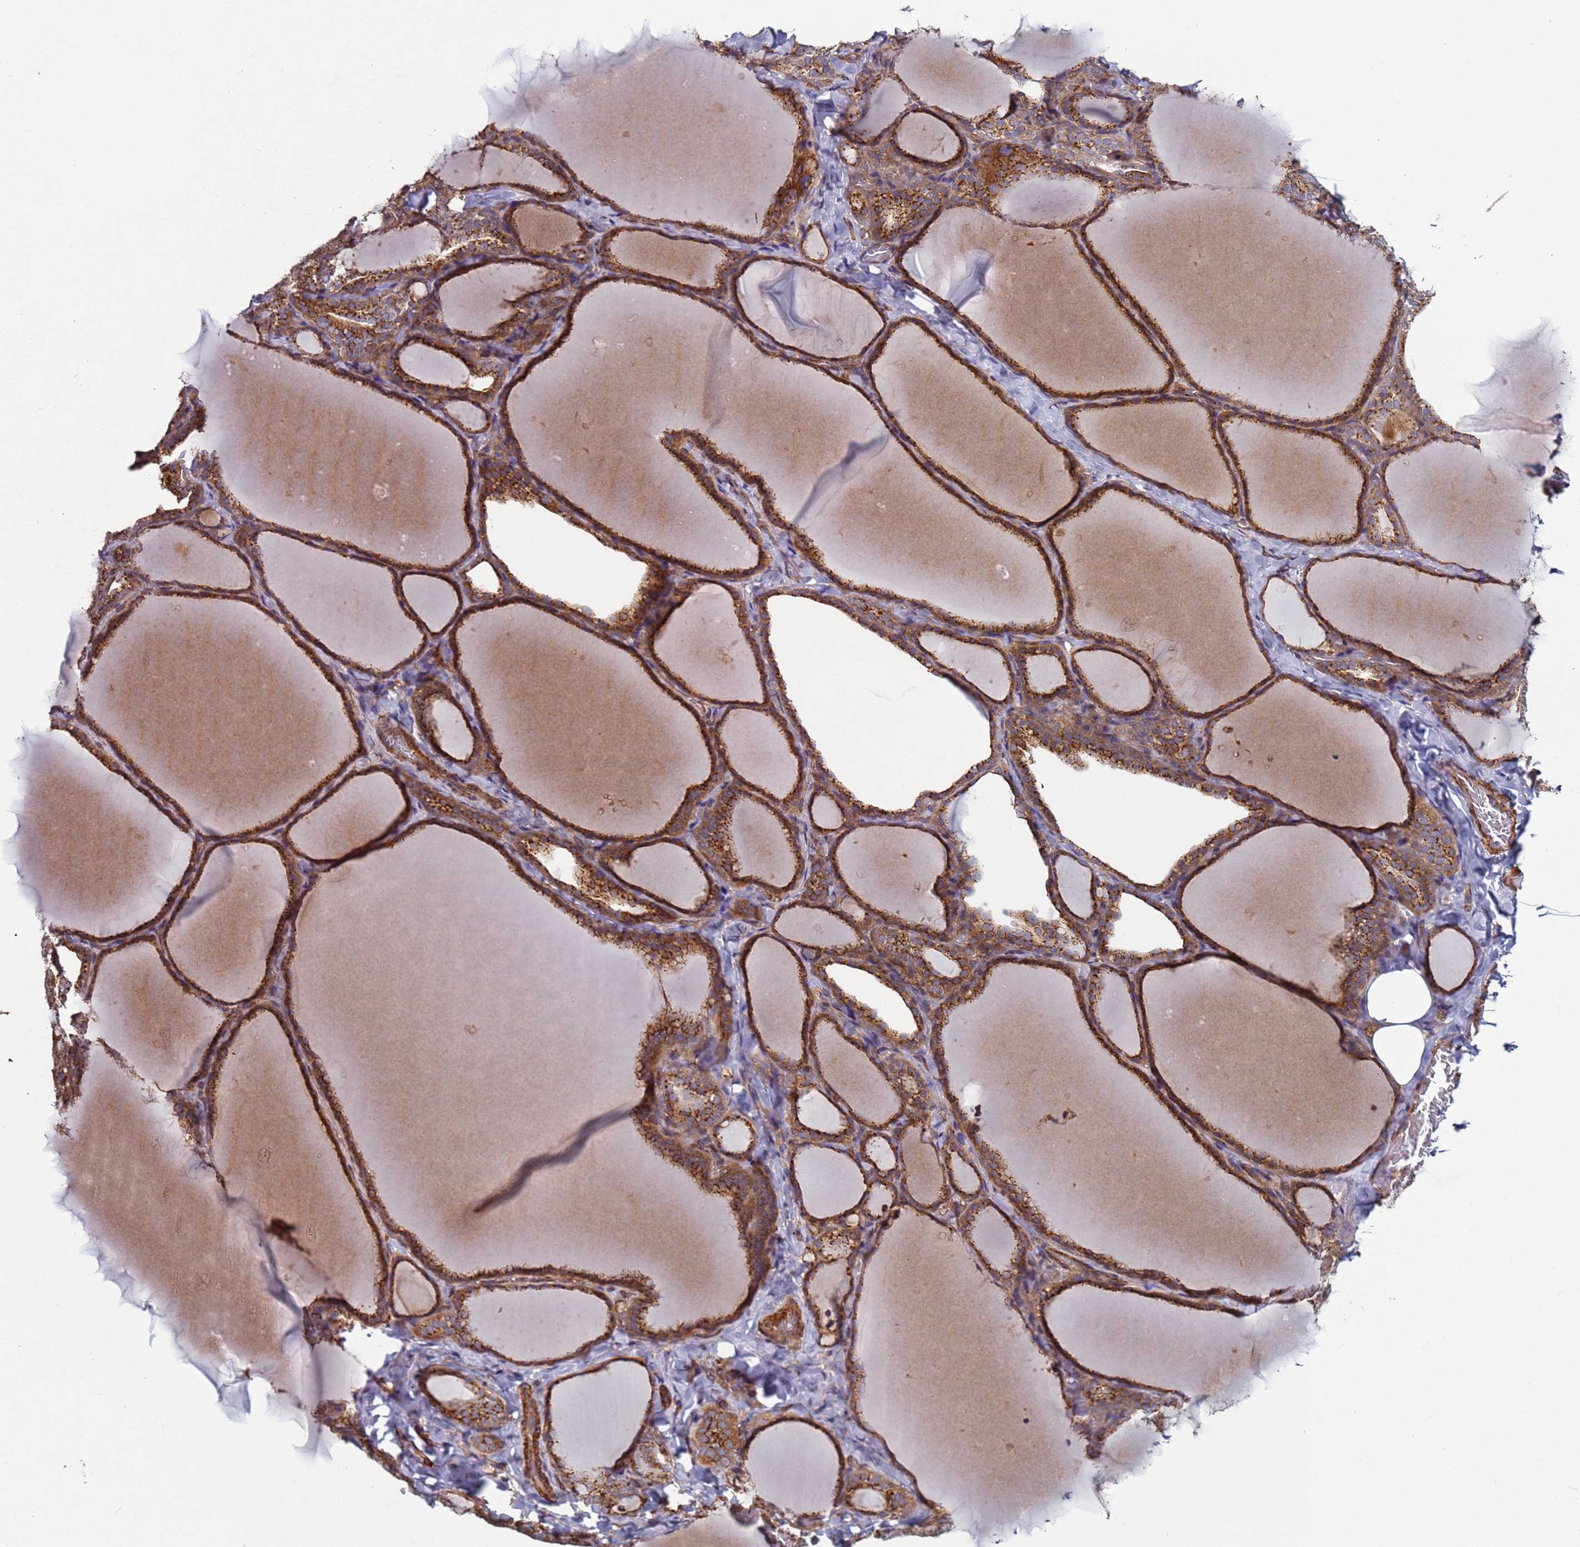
{"staining": {"intensity": "strong", "quantity": ">75%", "location": "cytoplasmic/membranous"}, "tissue": "thyroid gland", "cell_type": "Glandular cells", "image_type": "normal", "snomed": [{"axis": "morphology", "description": "Normal tissue, NOS"}, {"axis": "topography", "description": "Thyroid gland"}], "caption": "Thyroid gland stained with IHC exhibits strong cytoplasmic/membranous expression in about >75% of glandular cells. The protein is stained brown, and the nuclei are stained in blue (DAB IHC with brightfield microscopy, high magnification).", "gene": "ZBTB39", "patient": {"sex": "female", "age": 22}}